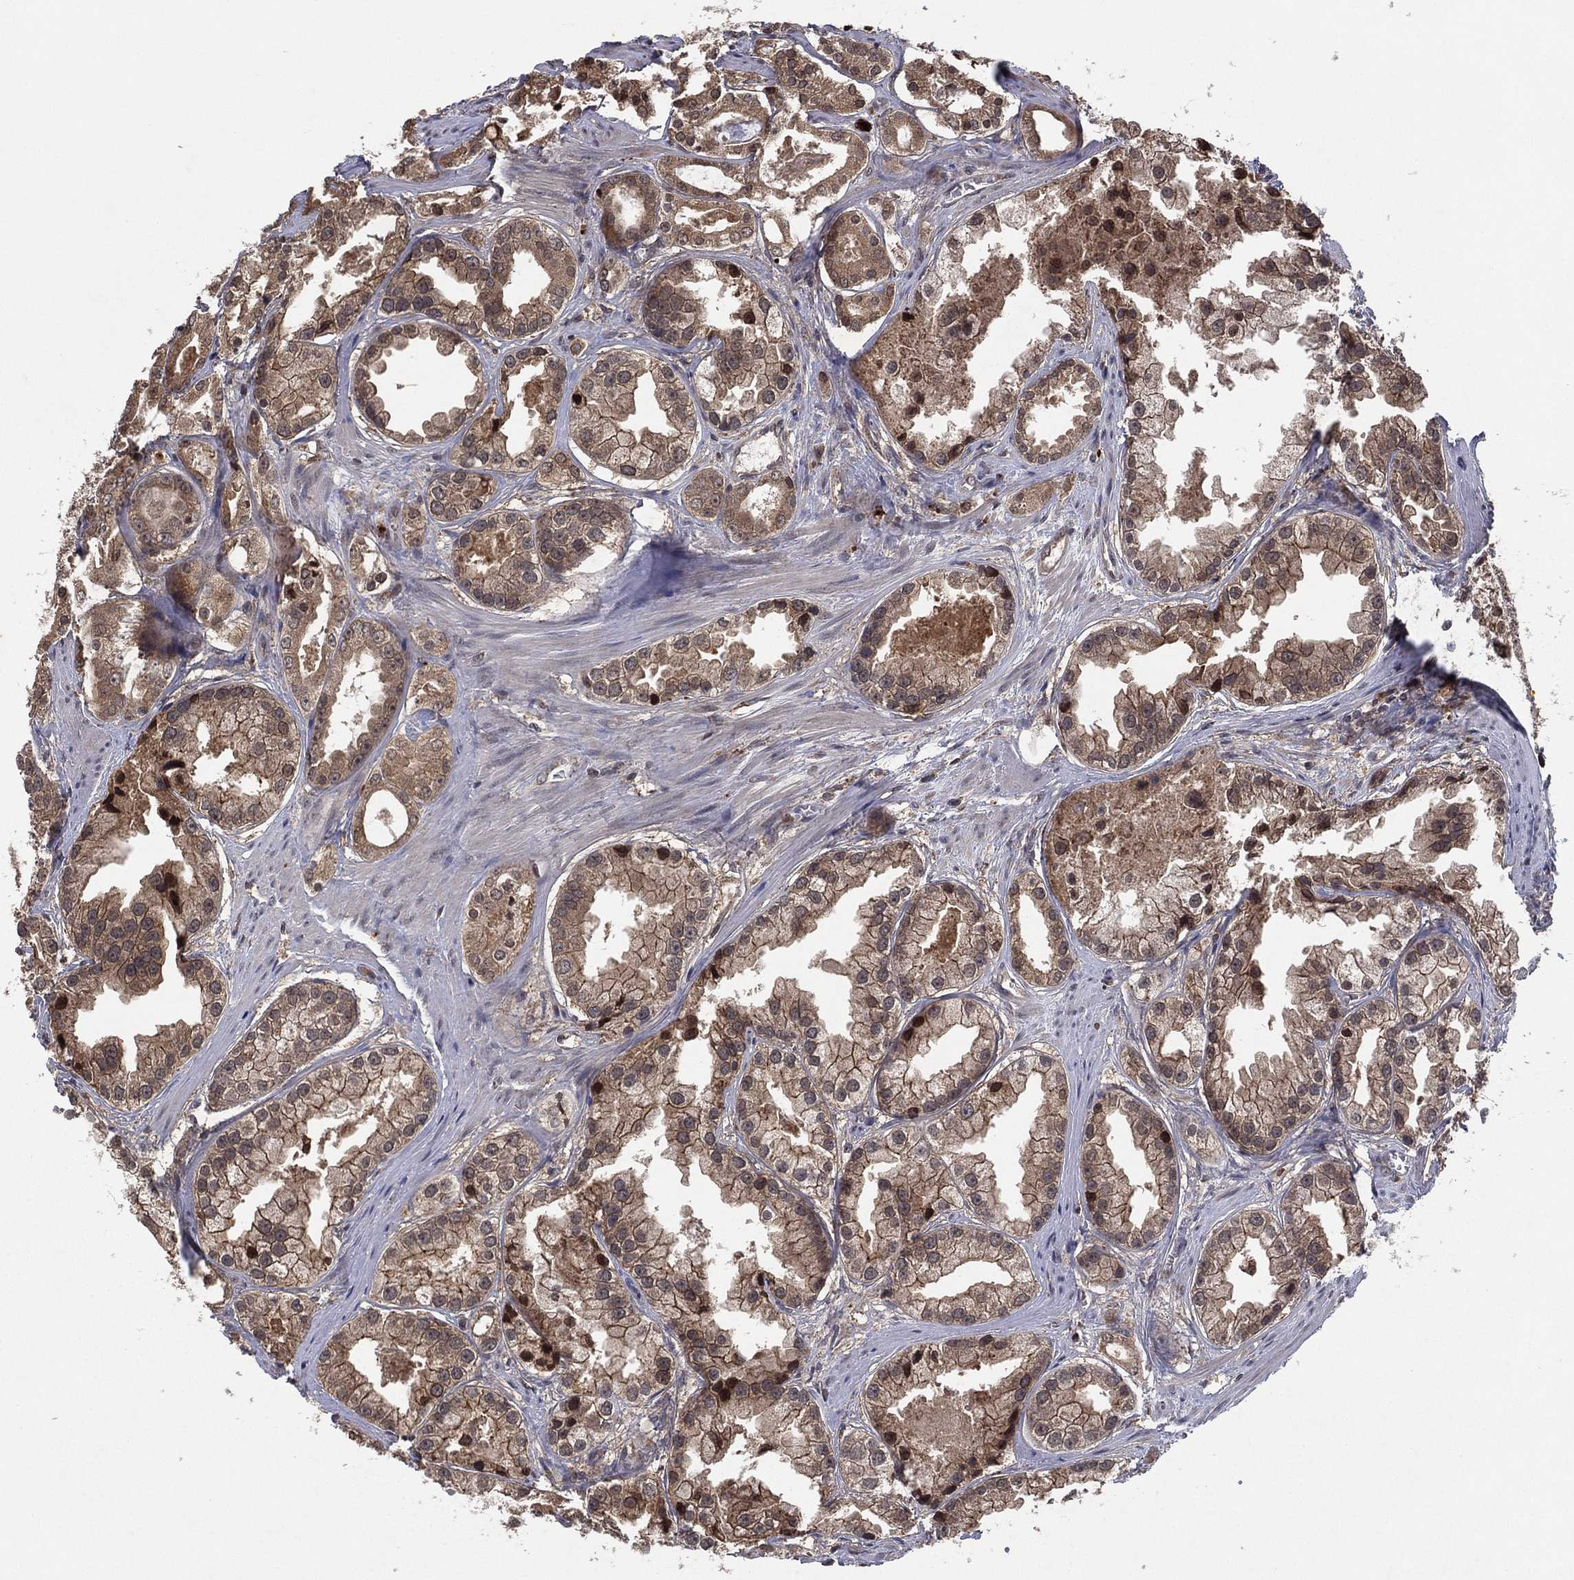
{"staining": {"intensity": "weak", "quantity": "25%-75%", "location": "cytoplasmic/membranous"}, "tissue": "prostate cancer", "cell_type": "Tumor cells", "image_type": "cancer", "snomed": [{"axis": "morphology", "description": "Adenocarcinoma, NOS"}, {"axis": "topography", "description": "Prostate"}], "caption": "The image reveals immunohistochemical staining of prostate adenocarcinoma. There is weak cytoplasmic/membranous staining is appreciated in approximately 25%-75% of tumor cells. (DAB IHC, brown staining for protein, blue staining for nuclei).", "gene": "ATG4B", "patient": {"sex": "male", "age": 61}}